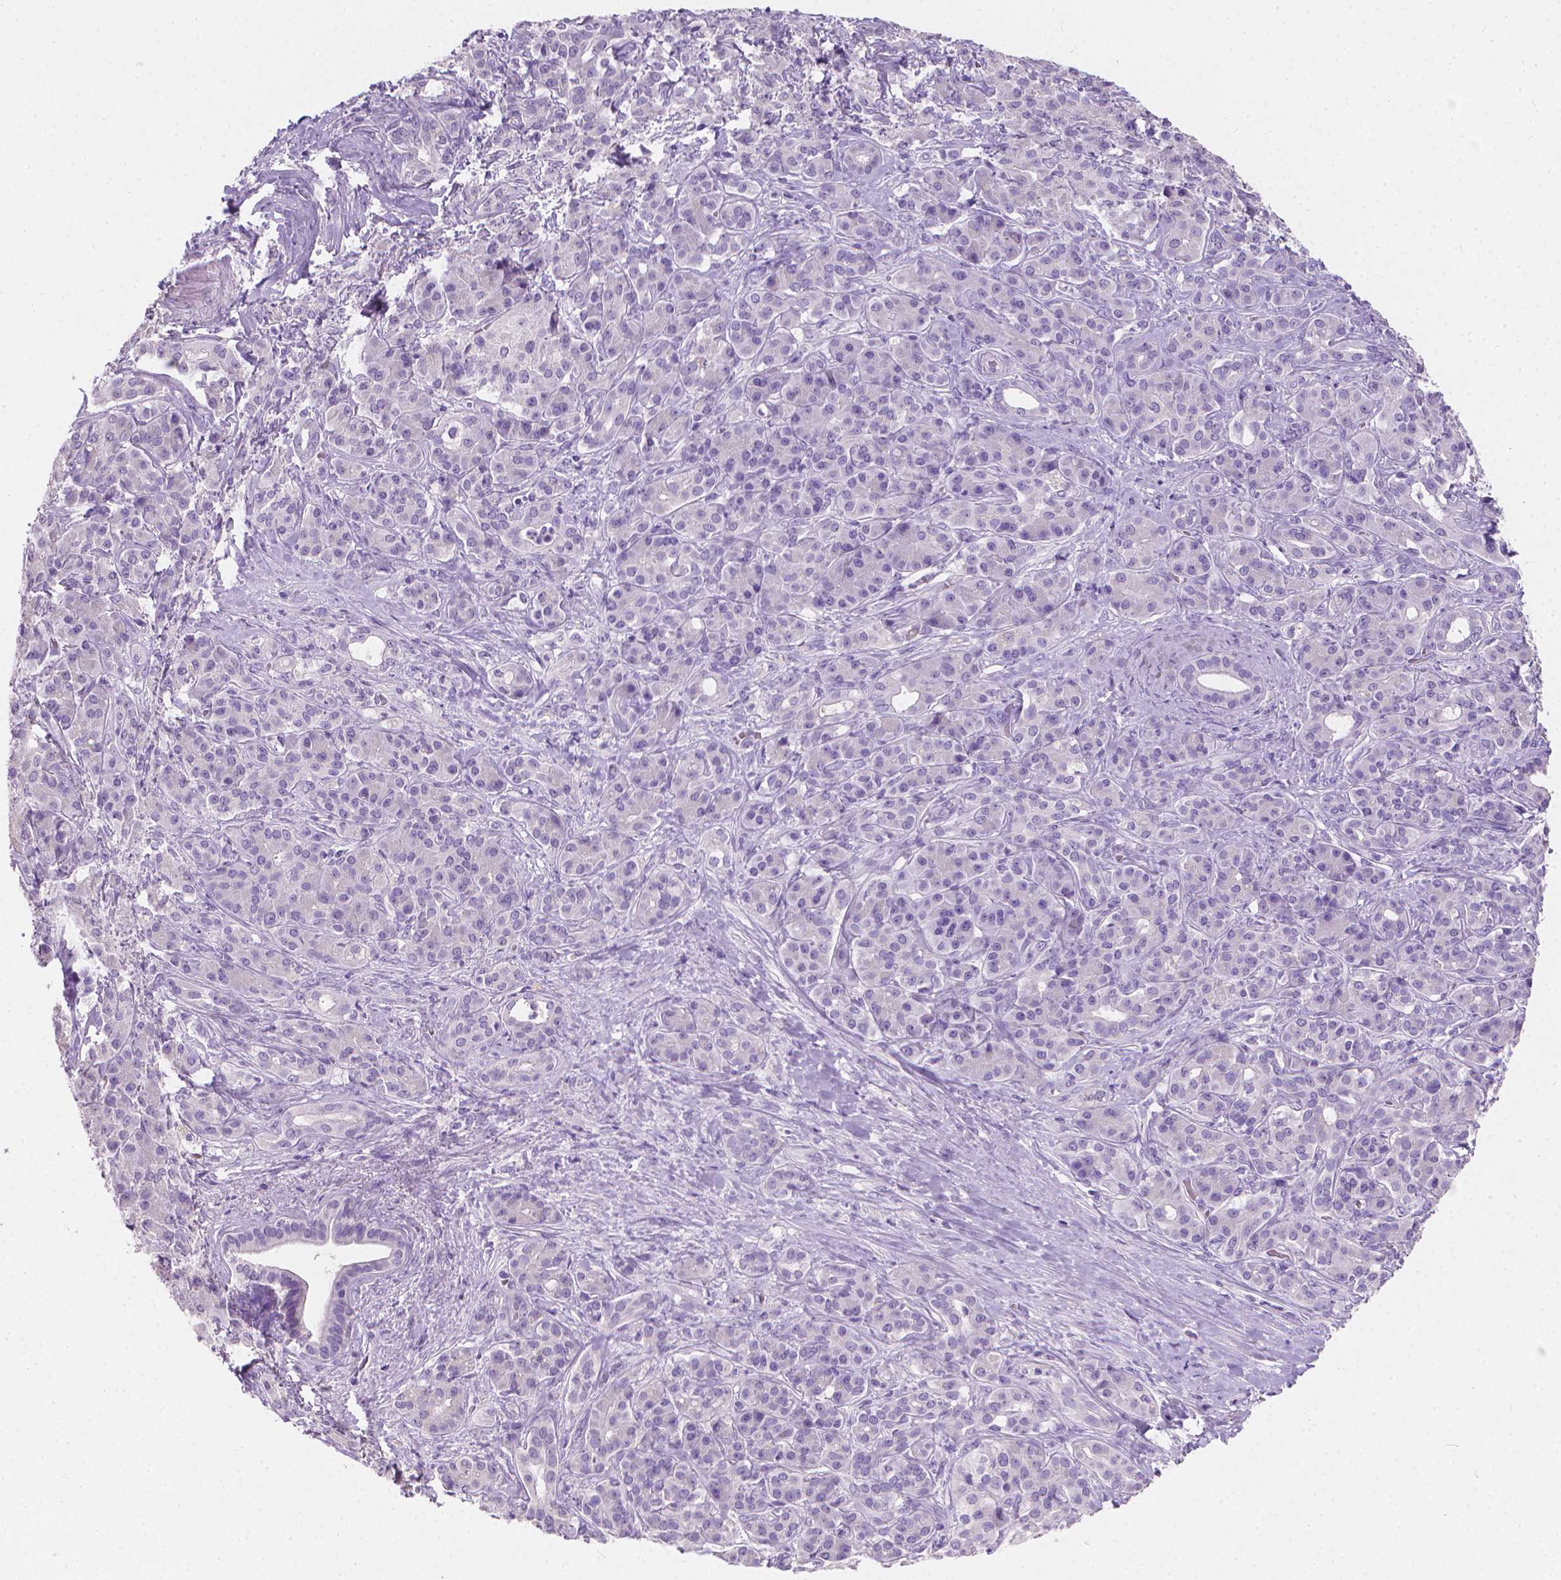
{"staining": {"intensity": "negative", "quantity": "none", "location": "none"}, "tissue": "pancreatic cancer", "cell_type": "Tumor cells", "image_type": "cancer", "snomed": [{"axis": "morphology", "description": "Normal tissue, NOS"}, {"axis": "morphology", "description": "Inflammation, NOS"}, {"axis": "morphology", "description": "Adenocarcinoma, NOS"}, {"axis": "topography", "description": "Pancreas"}], "caption": "Pancreatic cancer (adenocarcinoma) was stained to show a protein in brown. There is no significant expression in tumor cells.", "gene": "TNNI2", "patient": {"sex": "male", "age": 57}}